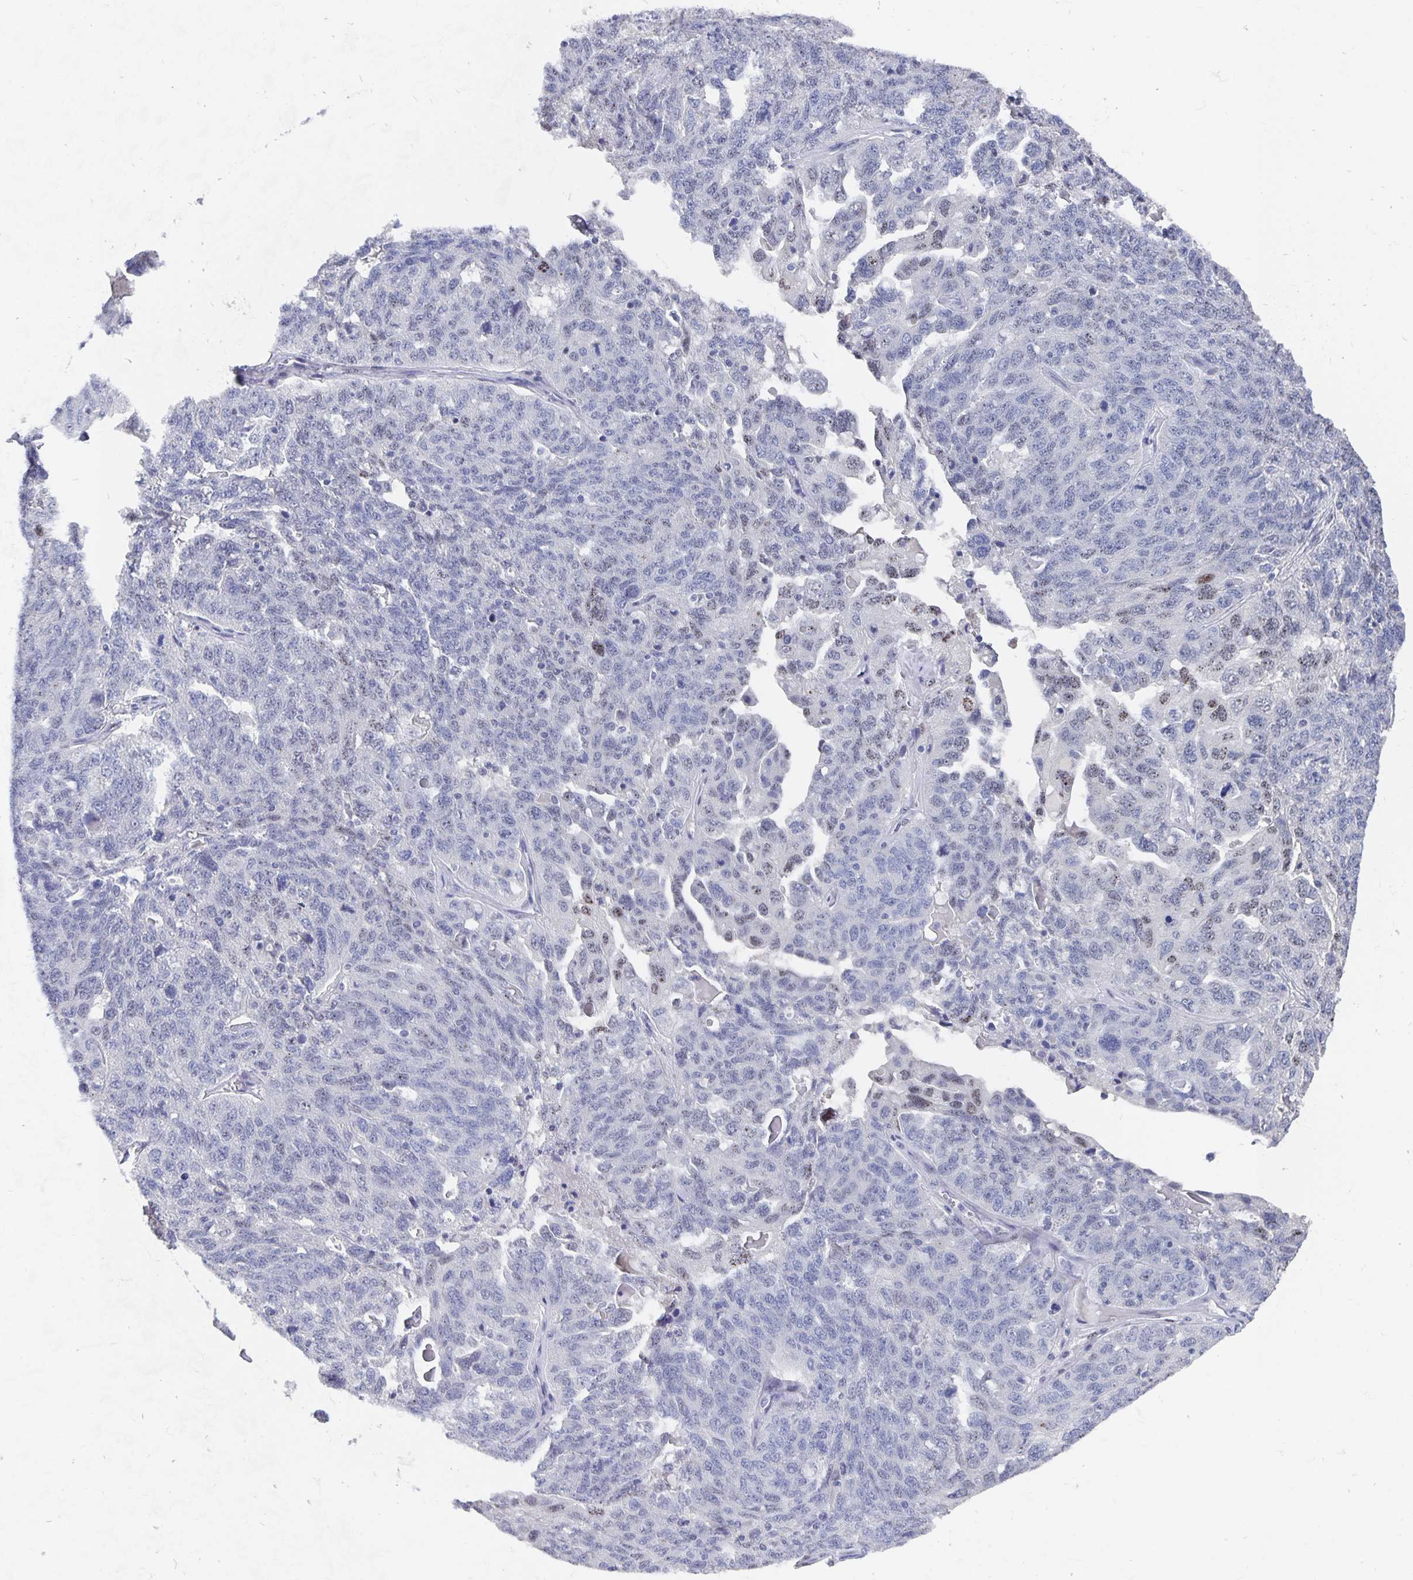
{"staining": {"intensity": "negative", "quantity": "none", "location": "none"}, "tissue": "ovarian cancer", "cell_type": "Tumor cells", "image_type": "cancer", "snomed": [{"axis": "morphology", "description": "Cystadenocarcinoma, serous, NOS"}, {"axis": "topography", "description": "Ovary"}], "caption": "High power microscopy image of an IHC histopathology image of ovarian cancer (serous cystadenocarcinoma), revealing no significant expression in tumor cells.", "gene": "SMOC1", "patient": {"sex": "female", "age": 71}}